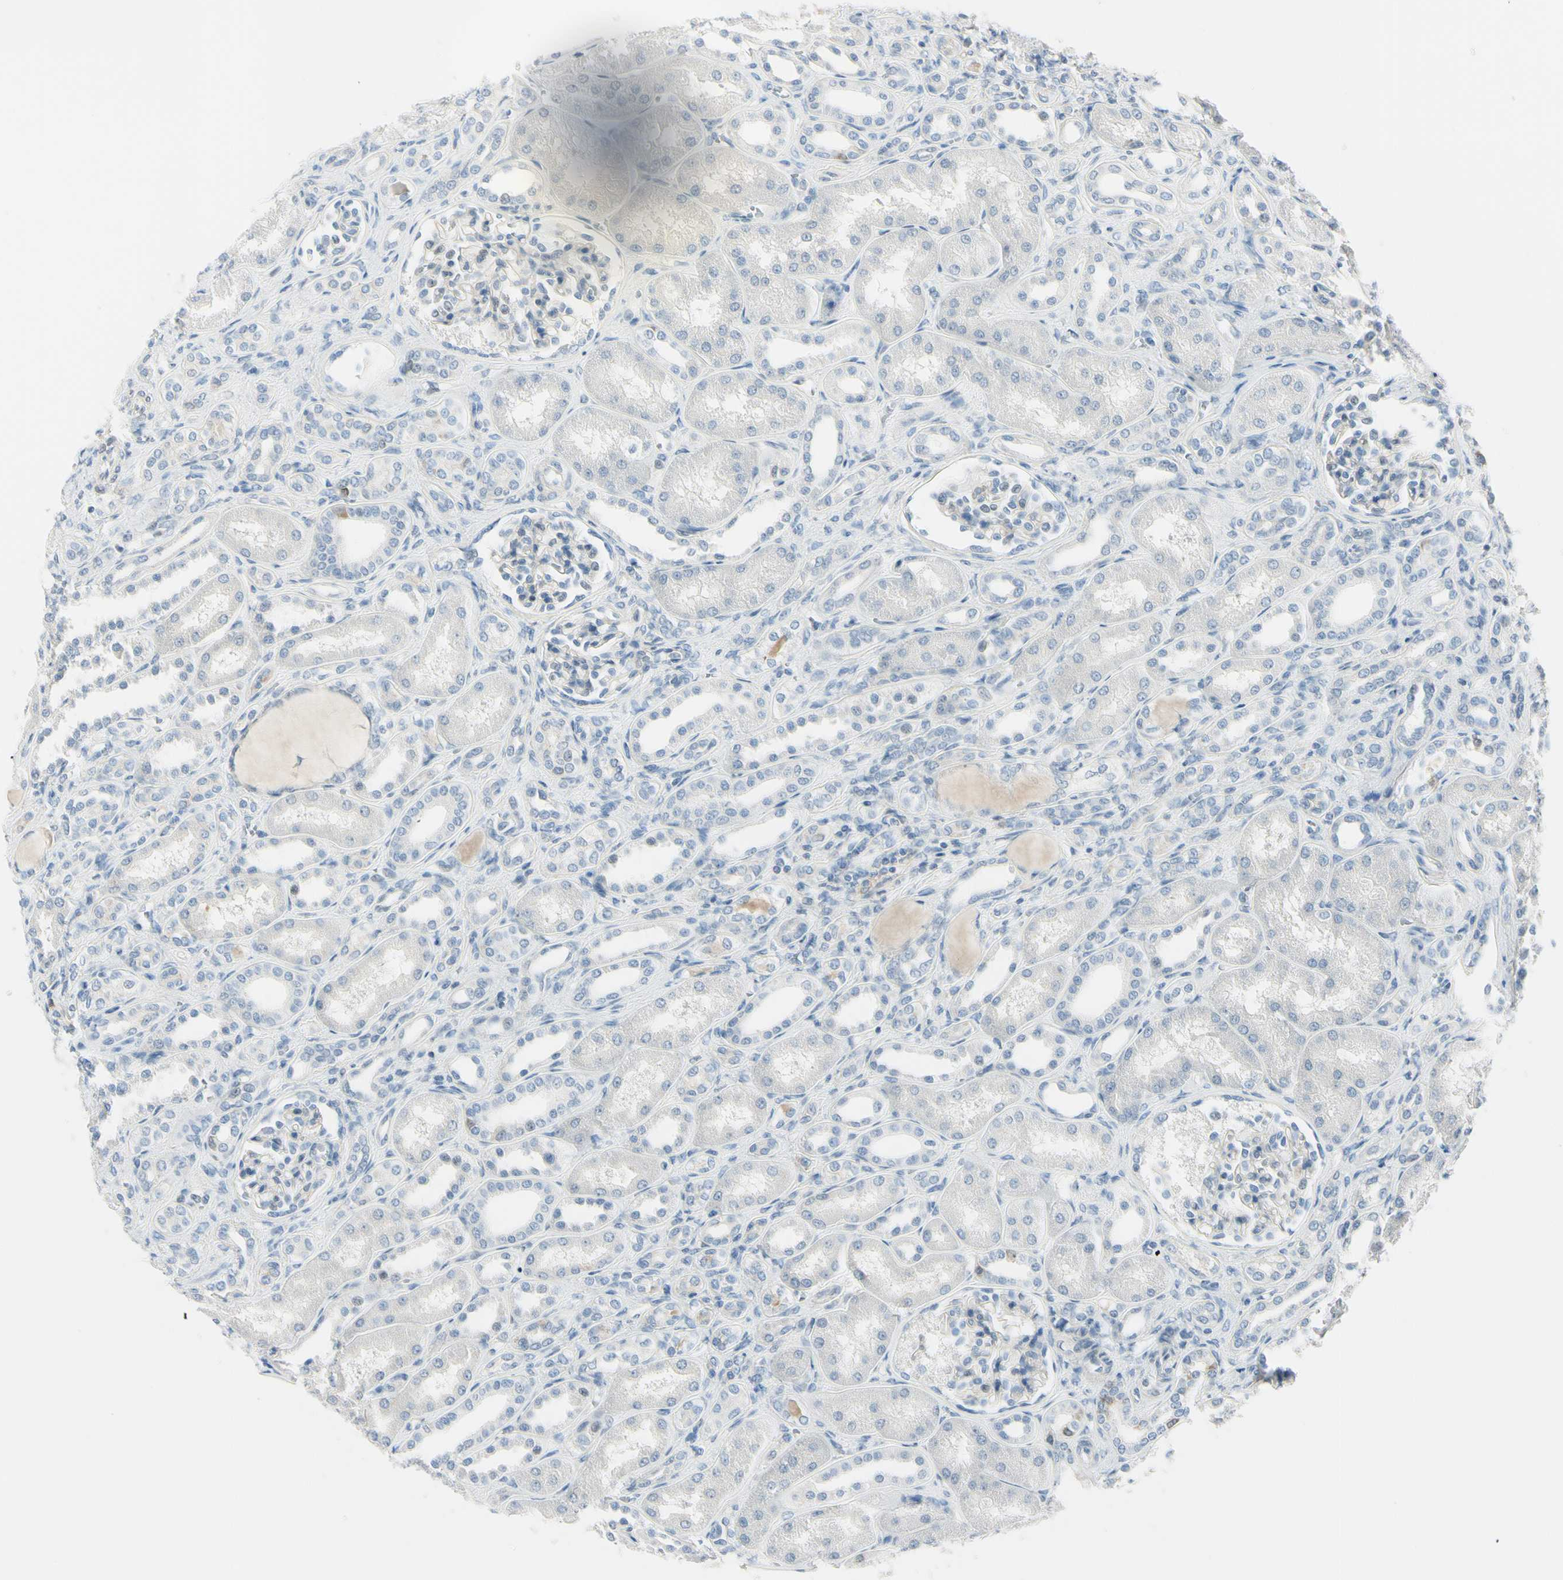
{"staining": {"intensity": "negative", "quantity": "none", "location": "none"}, "tissue": "kidney", "cell_type": "Cells in glomeruli", "image_type": "normal", "snomed": [{"axis": "morphology", "description": "Normal tissue, NOS"}, {"axis": "topography", "description": "Kidney"}], "caption": "This is an immunohistochemistry (IHC) image of unremarkable kidney. There is no expression in cells in glomeruli.", "gene": "ASB9", "patient": {"sex": "male", "age": 7}}